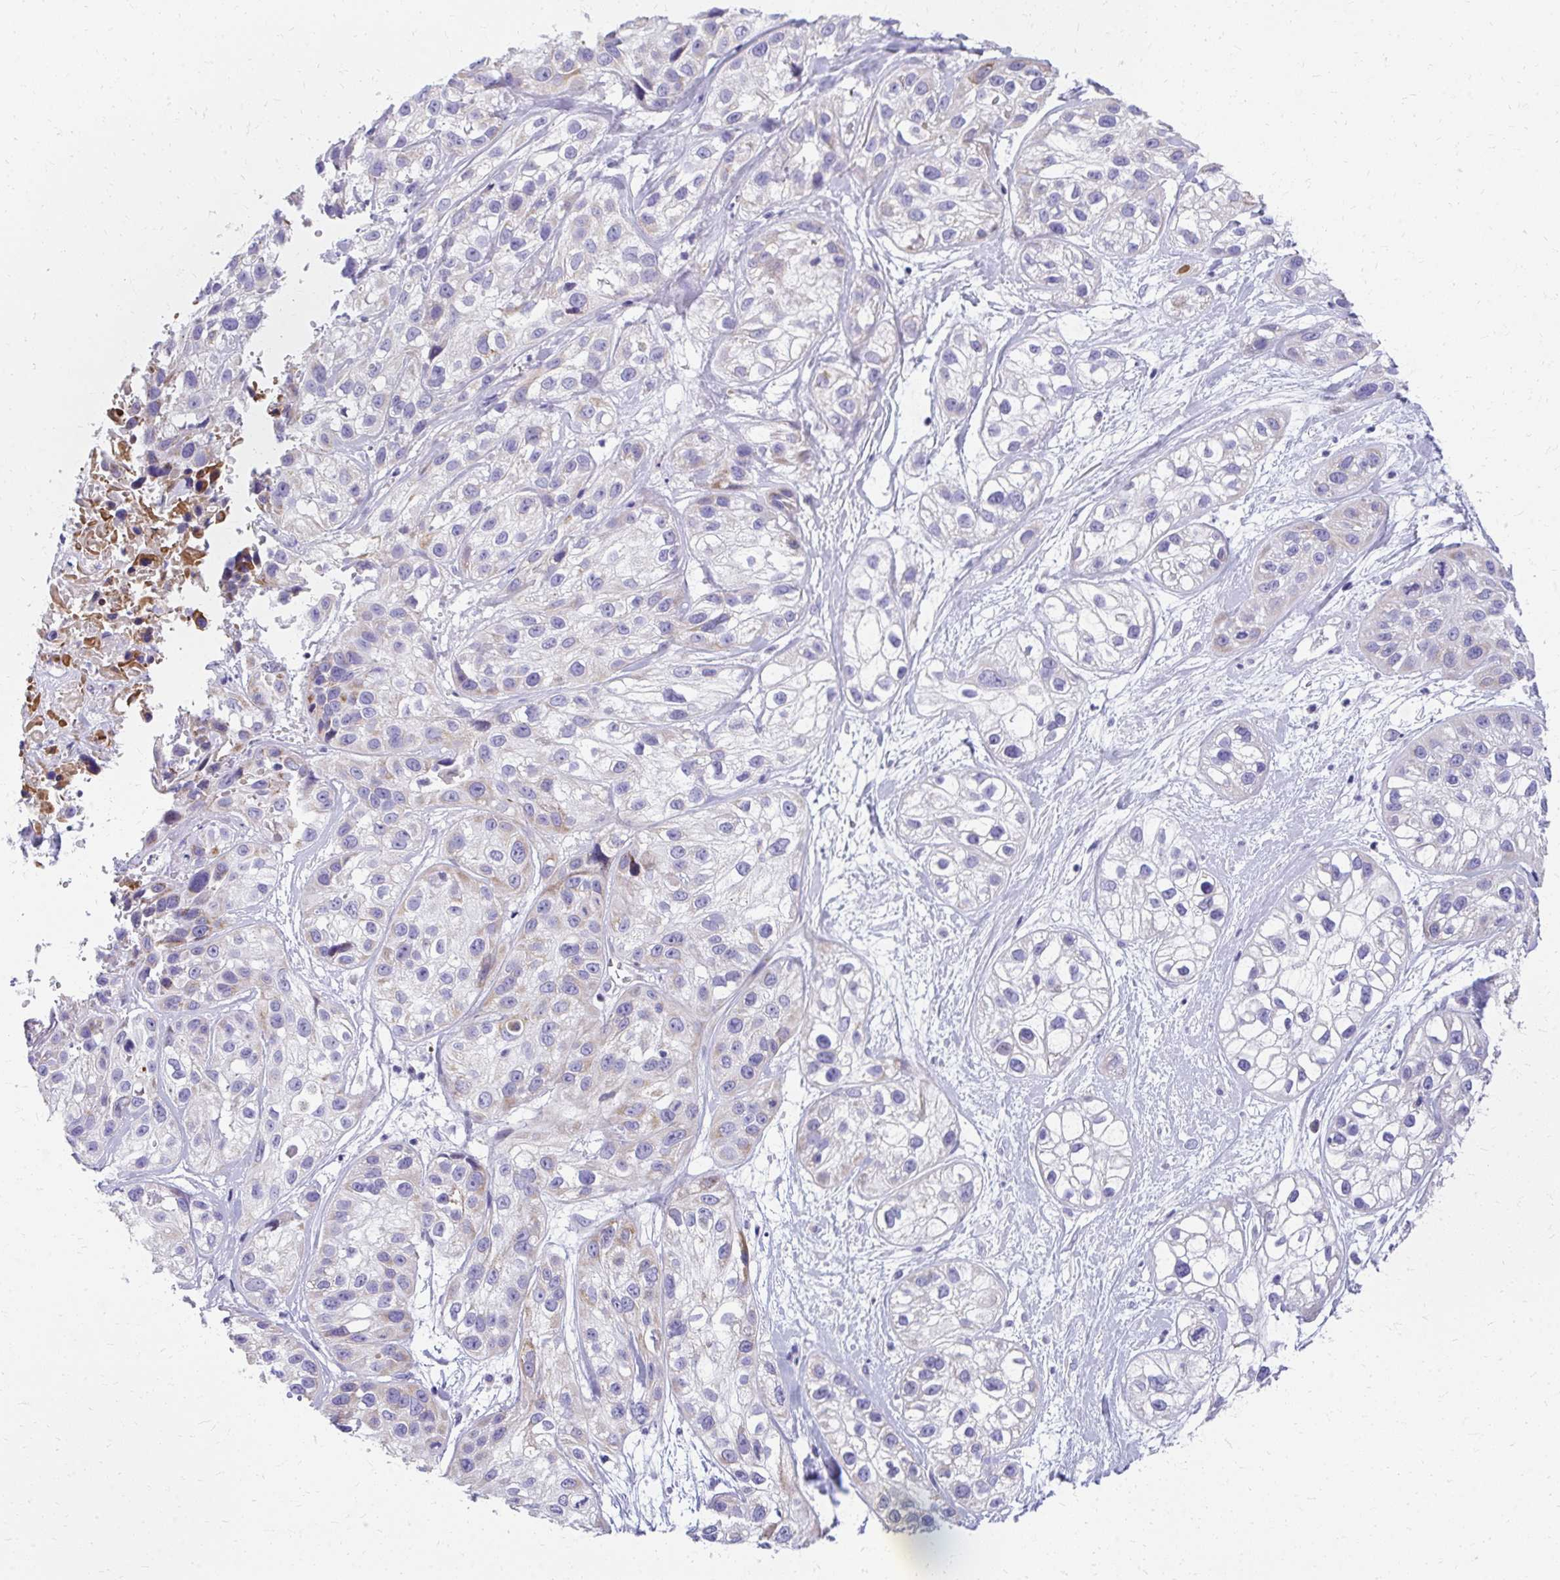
{"staining": {"intensity": "negative", "quantity": "none", "location": "none"}, "tissue": "skin cancer", "cell_type": "Tumor cells", "image_type": "cancer", "snomed": [{"axis": "morphology", "description": "Squamous cell carcinoma, NOS"}, {"axis": "topography", "description": "Skin"}], "caption": "The micrograph demonstrates no staining of tumor cells in skin cancer.", "gene": "IL37", "patient": {"sex": "male", "age": 82}}